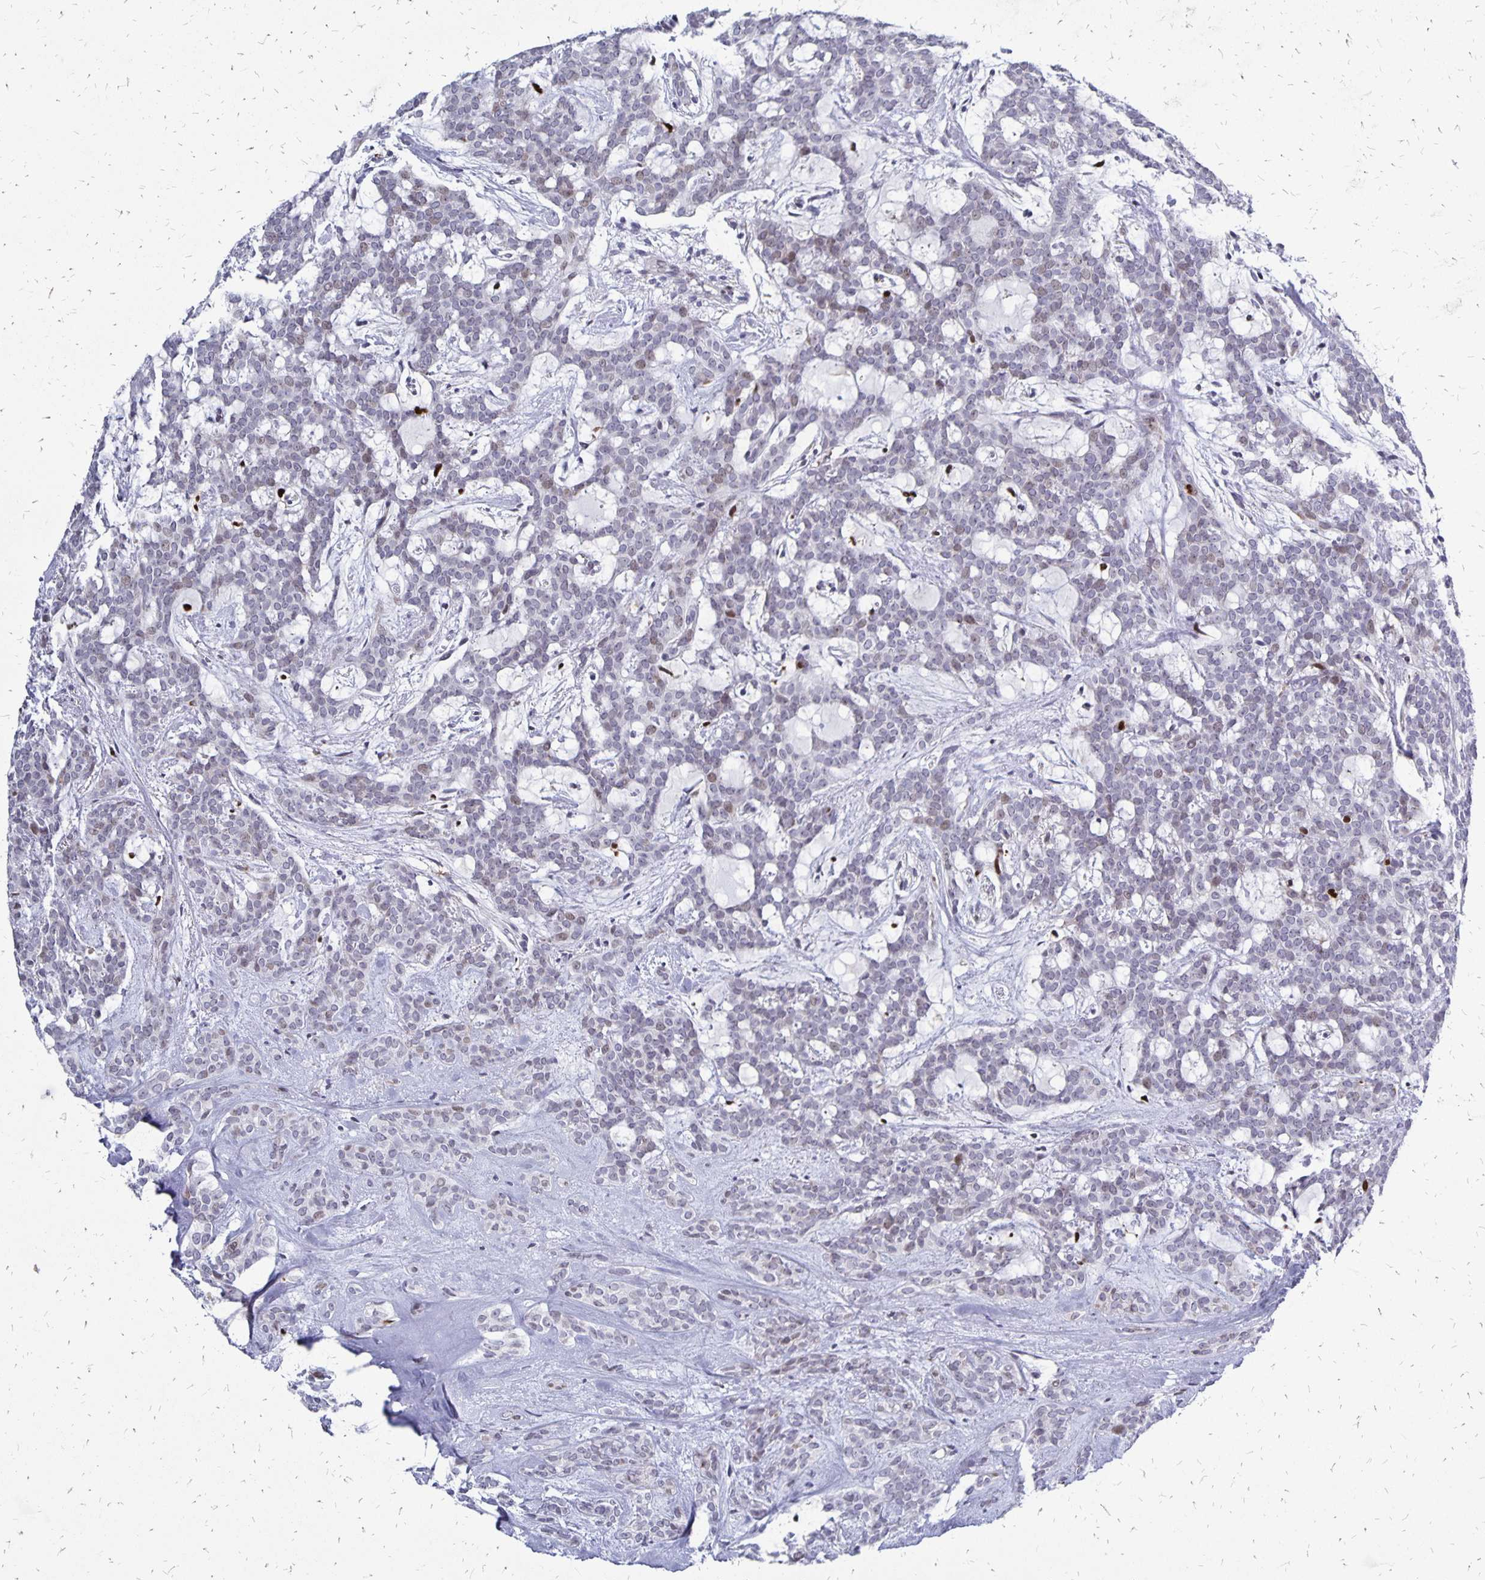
{"staining": {"intensity": "weak", "quantity": "<25%", "location": "nuclear"}, "tissue": "head and neck cancer", "cell_type": "Tumor cells", "image_type": "cancer", "snomed": [{"axis": "morphology", "description": "Adenocarcinoma, NOS"}, {"axis": "topography", "description": "Head-Neck"}], "caption": "DAB immunohistochemical staining of head and neck cancer displays no significant expression in tumor cells.", "gene": "DCK", "patient": {"sex": "female", "age": 57}}